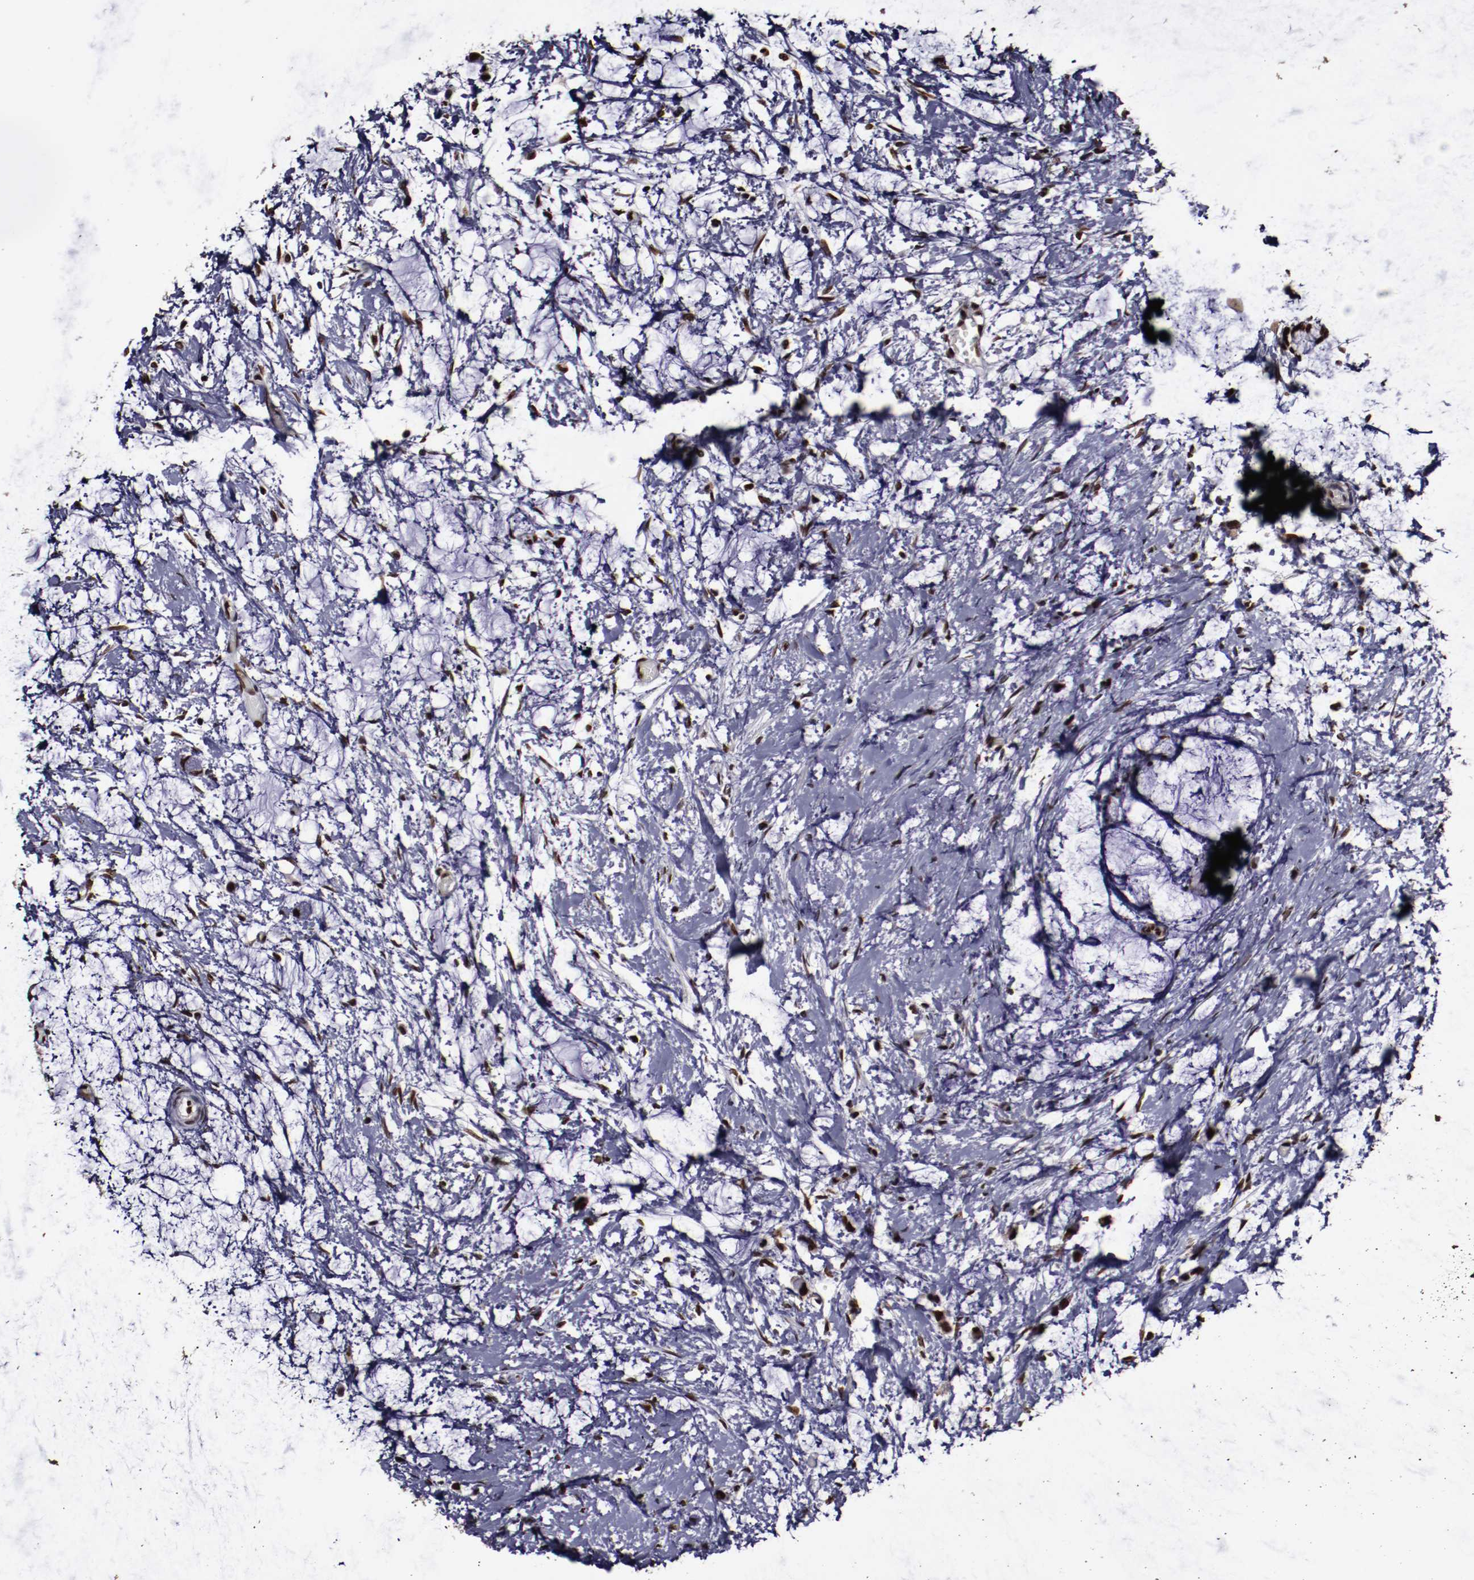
{"staining": {"intensity": "moderate", "quantity": ">75%", "location": "nuclear"}, "tissue": "colorectal cancer", "cell_type": "Tumor cells", "image_type": "cancer", "snomed": [{"axis": "morphology", "description": "Normal tissue, NOS"}, {"axis": "morphology", "description": "Adenocarcinoma, NOS"}, {"axis": "topography", "description": "Colon"}, {"axis": "topography", "description": "Peripheral nerve tissue"}], "caption": "Protein analysis of colorectal cancer (adenocarcinoma) tissue displays moderate nuclear staining in about >75% of tumor cells.", "gene": "APEX1", "patient": {"sex": "male", "age": 14}}